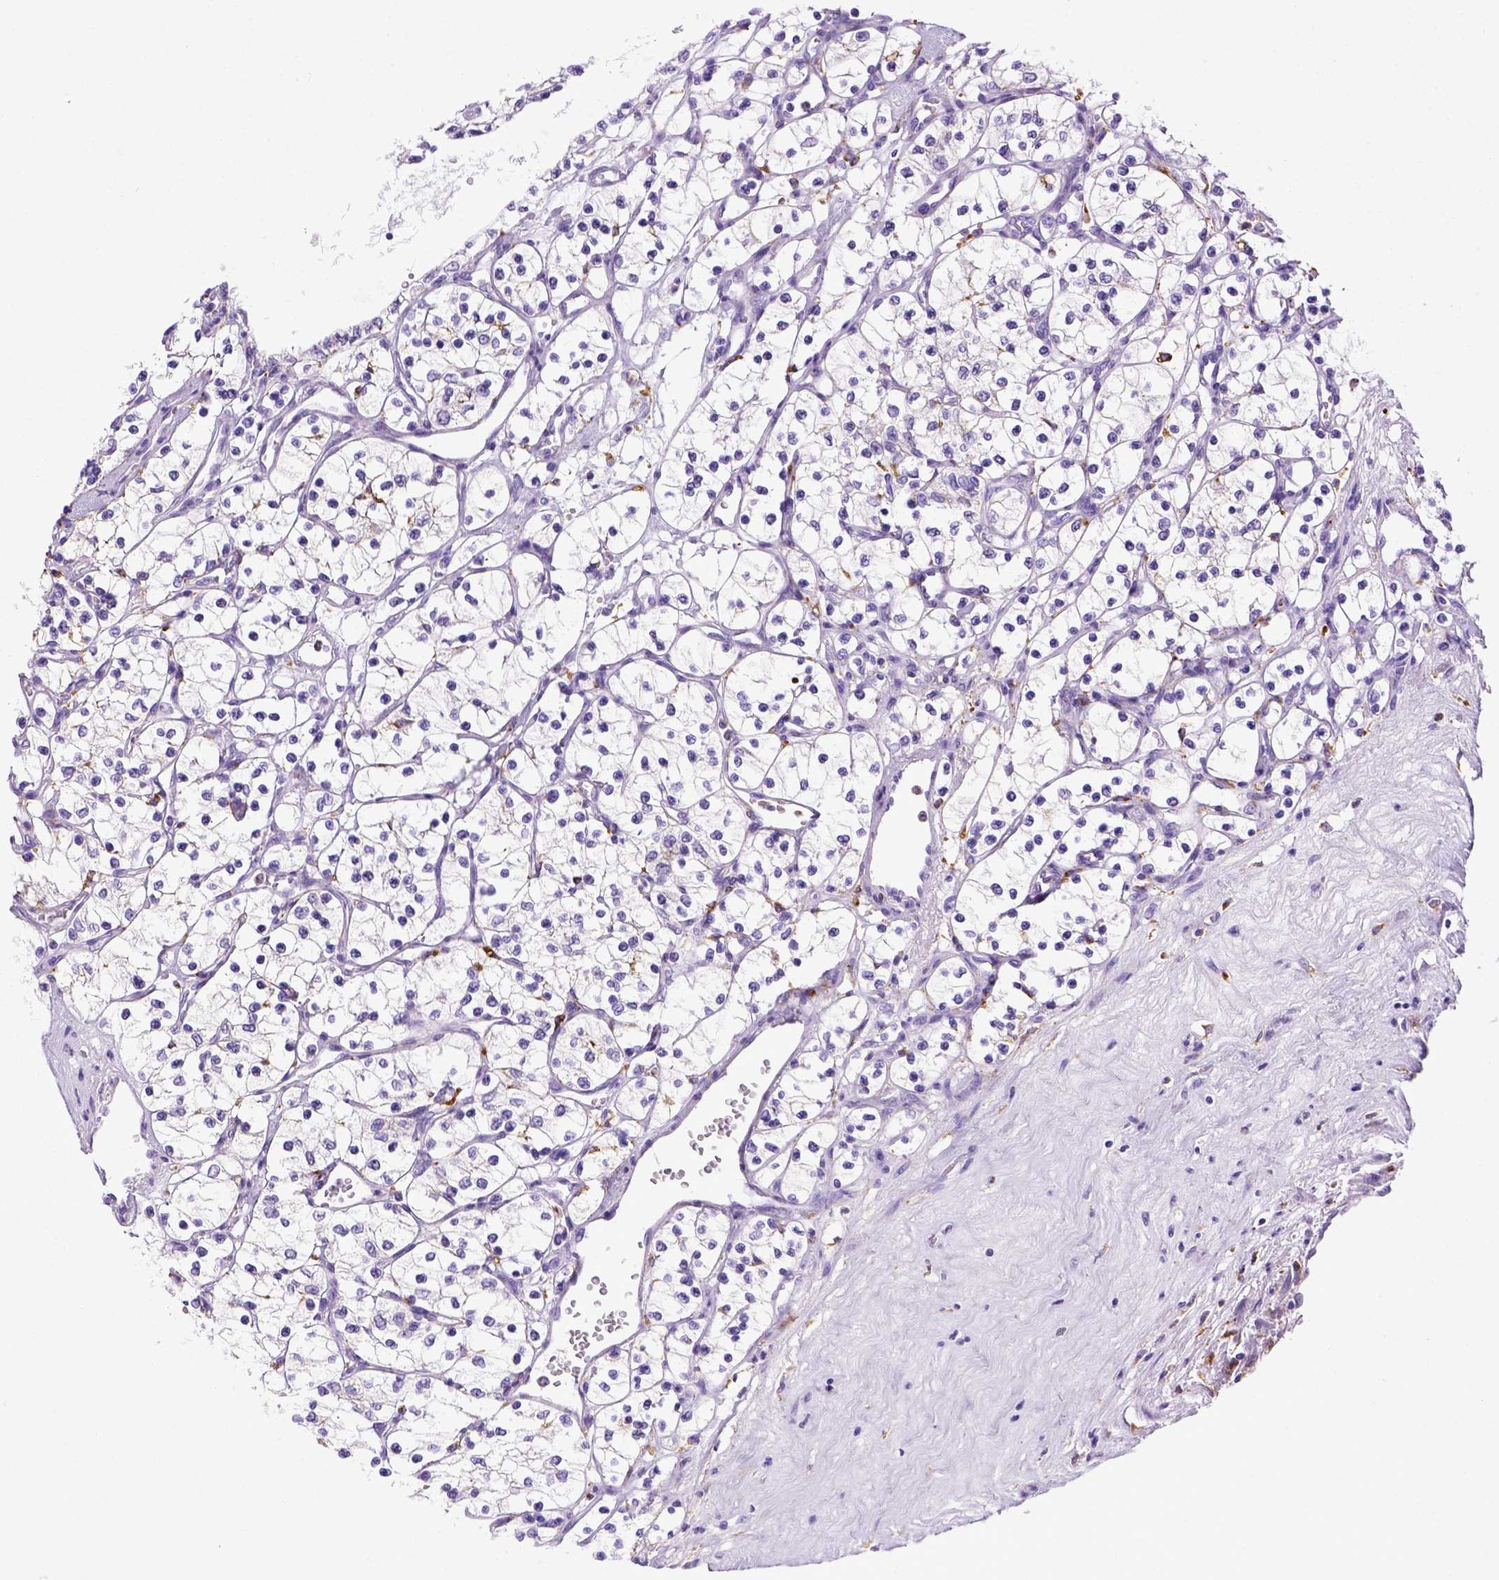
{"staining": {"intensity": "negative", "quantity": "none", "location": "none"}, "tissue": "renal cancer", "cell_type": "Tumor cells", "image_type": "cancer", "snomed": [{"axis": "morphology", "description": "Adenocarcinoma, NOS"}, {"axis": "topography", "description": "Kidney"}], "caption": "Immunohistochemistry (IHC) histopathology image of neoplastic tissue: human renal cancer stained with DAB (3,3'-diaminobenzidine) reveals no significant protein expression in tumor cells.", "gene": "CD68", "patient": {"sex": "female", "age": 69}}